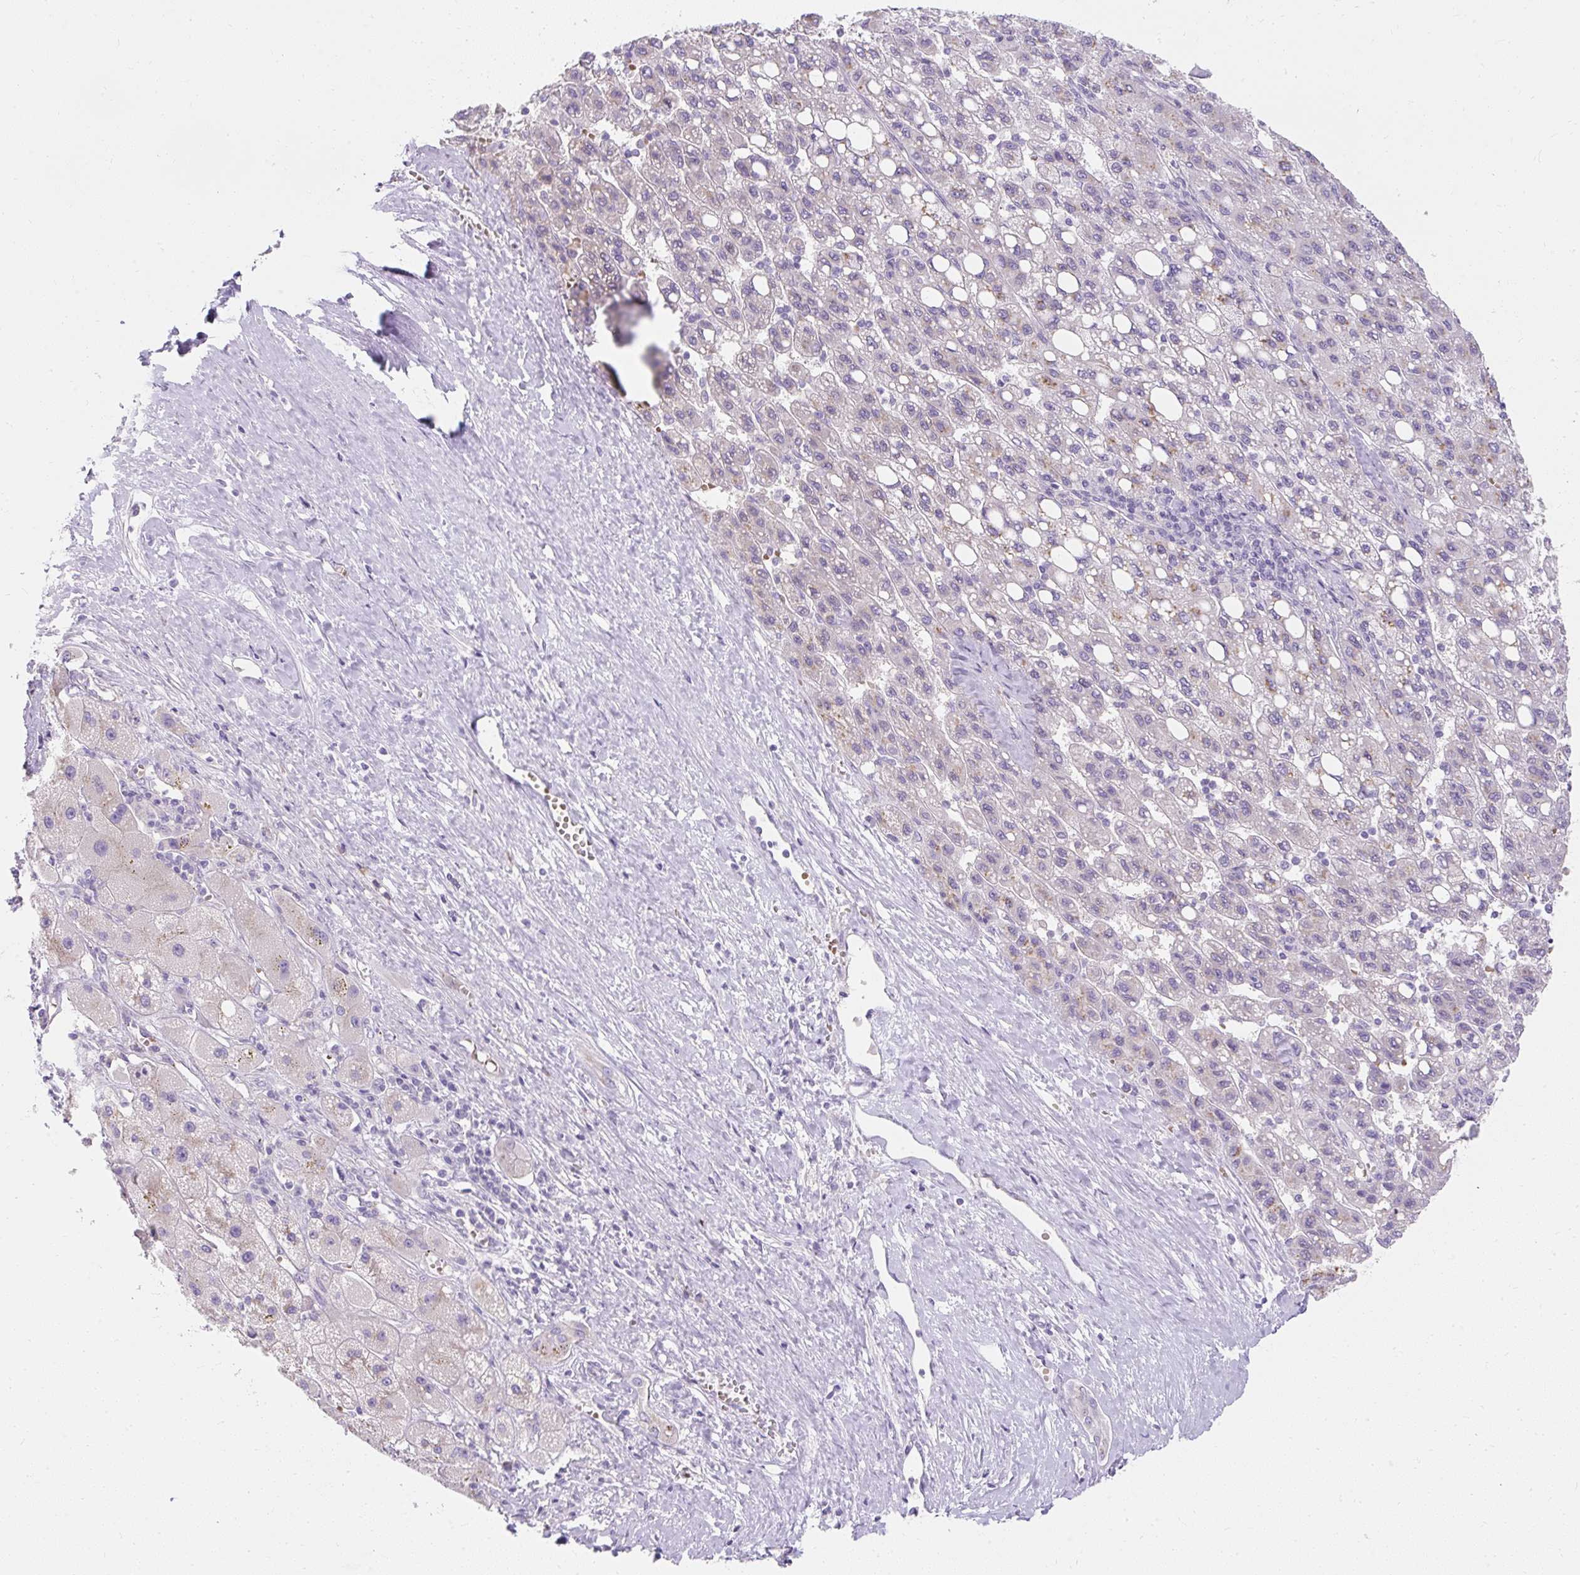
{"staining": {"intensity": "moderate", "quantity": "<25%", "location": "cytoplasmic/membranous"}, "tissue": "liver cancer", "cell_type": "Tumor cells", "image_type": "cancer", "snomed": [{"axis": "morphology", "description": "Carcinoma, Hepatocellular, NOS"}, {"axis": "topography", "description": "Liver"}], "caption": "Liver cancer stained with DAB IHC demonstrates low levels of moderate cytoplasmic/membranous positivity in about <25% of tumor cells. (DAB (3,3'-diaminobenzidine) = brown stain, brightfield microscopy at high magnification).", "gene": "DTX4", "patient": {"sex": "female", "age": 82}}